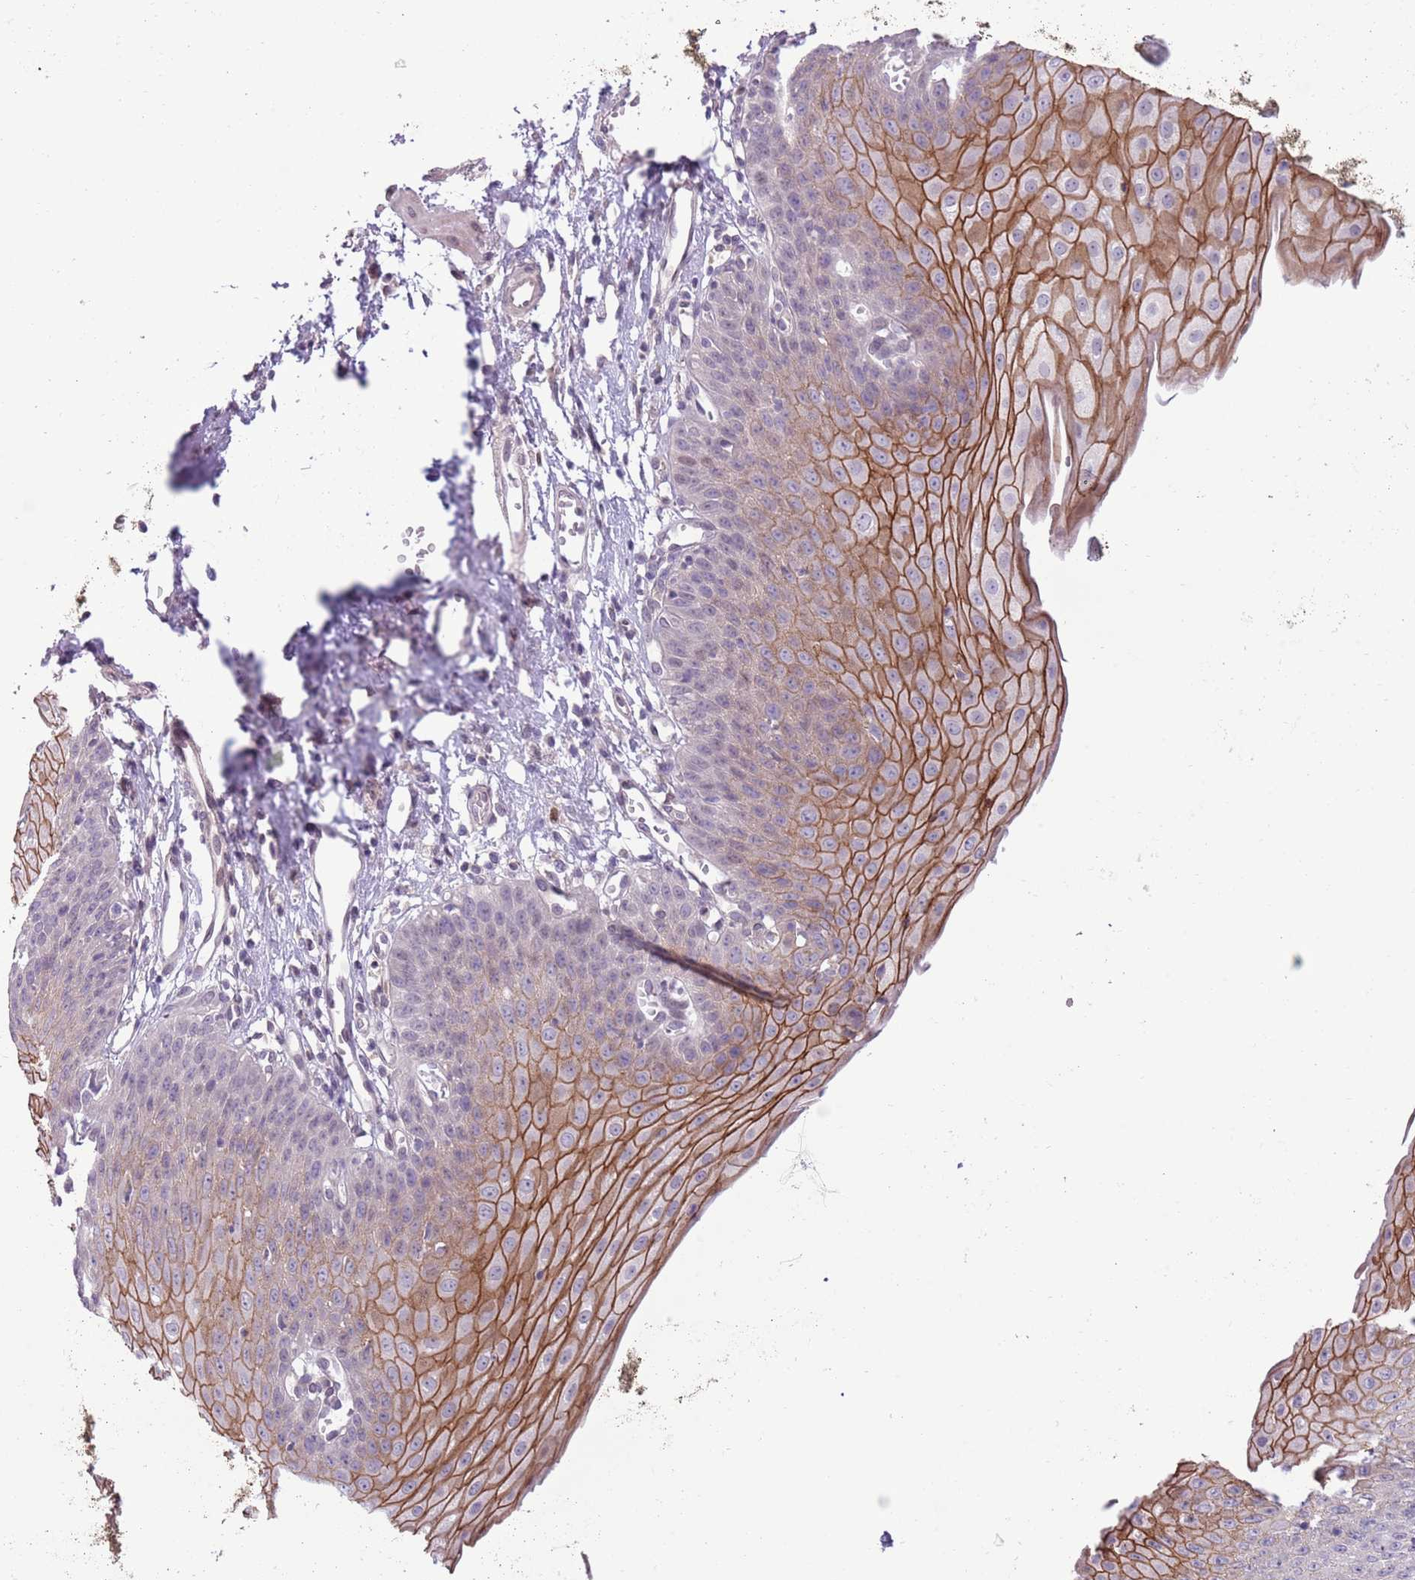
{"staining": {"intensity": "strong", "quantity": "<25%", "location": "cytoplasmic/membranous"}, "tissue": "esophagus", "cell_type": "Squamous epithelial cells", "image_type": "normal", "snomed": [{"axis": "morphology", "description": "Normal tissue, NOS"}, {"axis": "topography", "description": "Esophagus"}], "caption": "Protein staining shows strong cytoplasmic/membranous expression in approximately <25% of squamous epithelial cells in benign esophagus. (Stains: DAB (3,3'-diaminobenzidine) in brown, nuclei in blue, Microscopy: brightfield microscopy at high magnification).", "gene": "CCND2", "patient": {"sex": "male", "age": 71}}